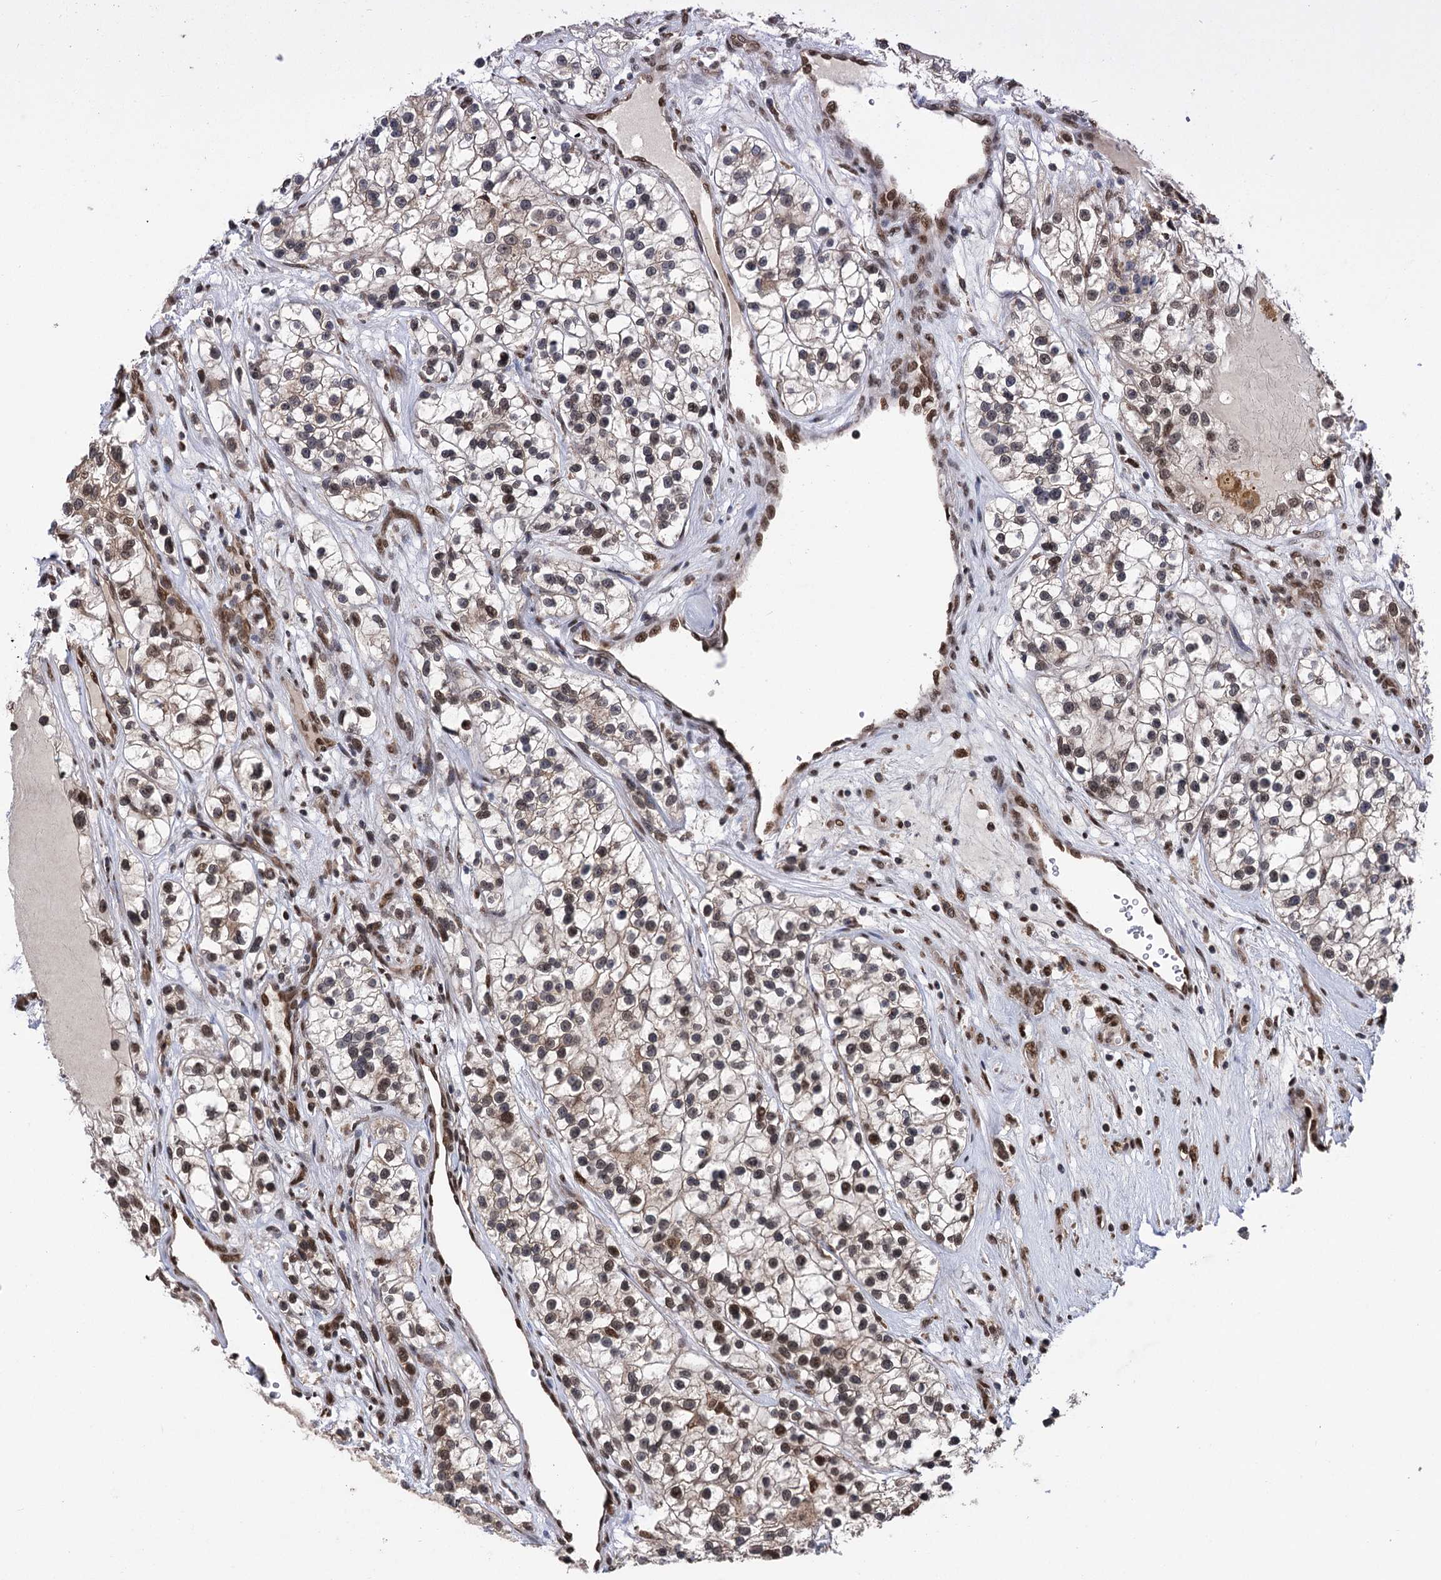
{"staining": {"intensity": "weak", "quantity": "25%-75%", "location": "cytoplasmic/membranous,nuclear"}, "tissue": "renal cancer", "cell_type": "Tumor cells", "image_type": "cancer", "snomed": [{"axis": "morphology", "description": "Adenocarcinoma, NOS"}, {"axis": "topography", "description": "Kidney"}], "caption": "A high-resolution histopathology image shows immunohistochemistry (IHC) staining of adenocarcinoma (renal), which shows weak cytoplasmic/membranous and nuclear expression in approximately 25%-75% of tumor cells. (brown staining indicates protein expression, while blue staining denotes nuclei).", "gene": "MESD", "patient": {"sex": "female", "age": 57}}